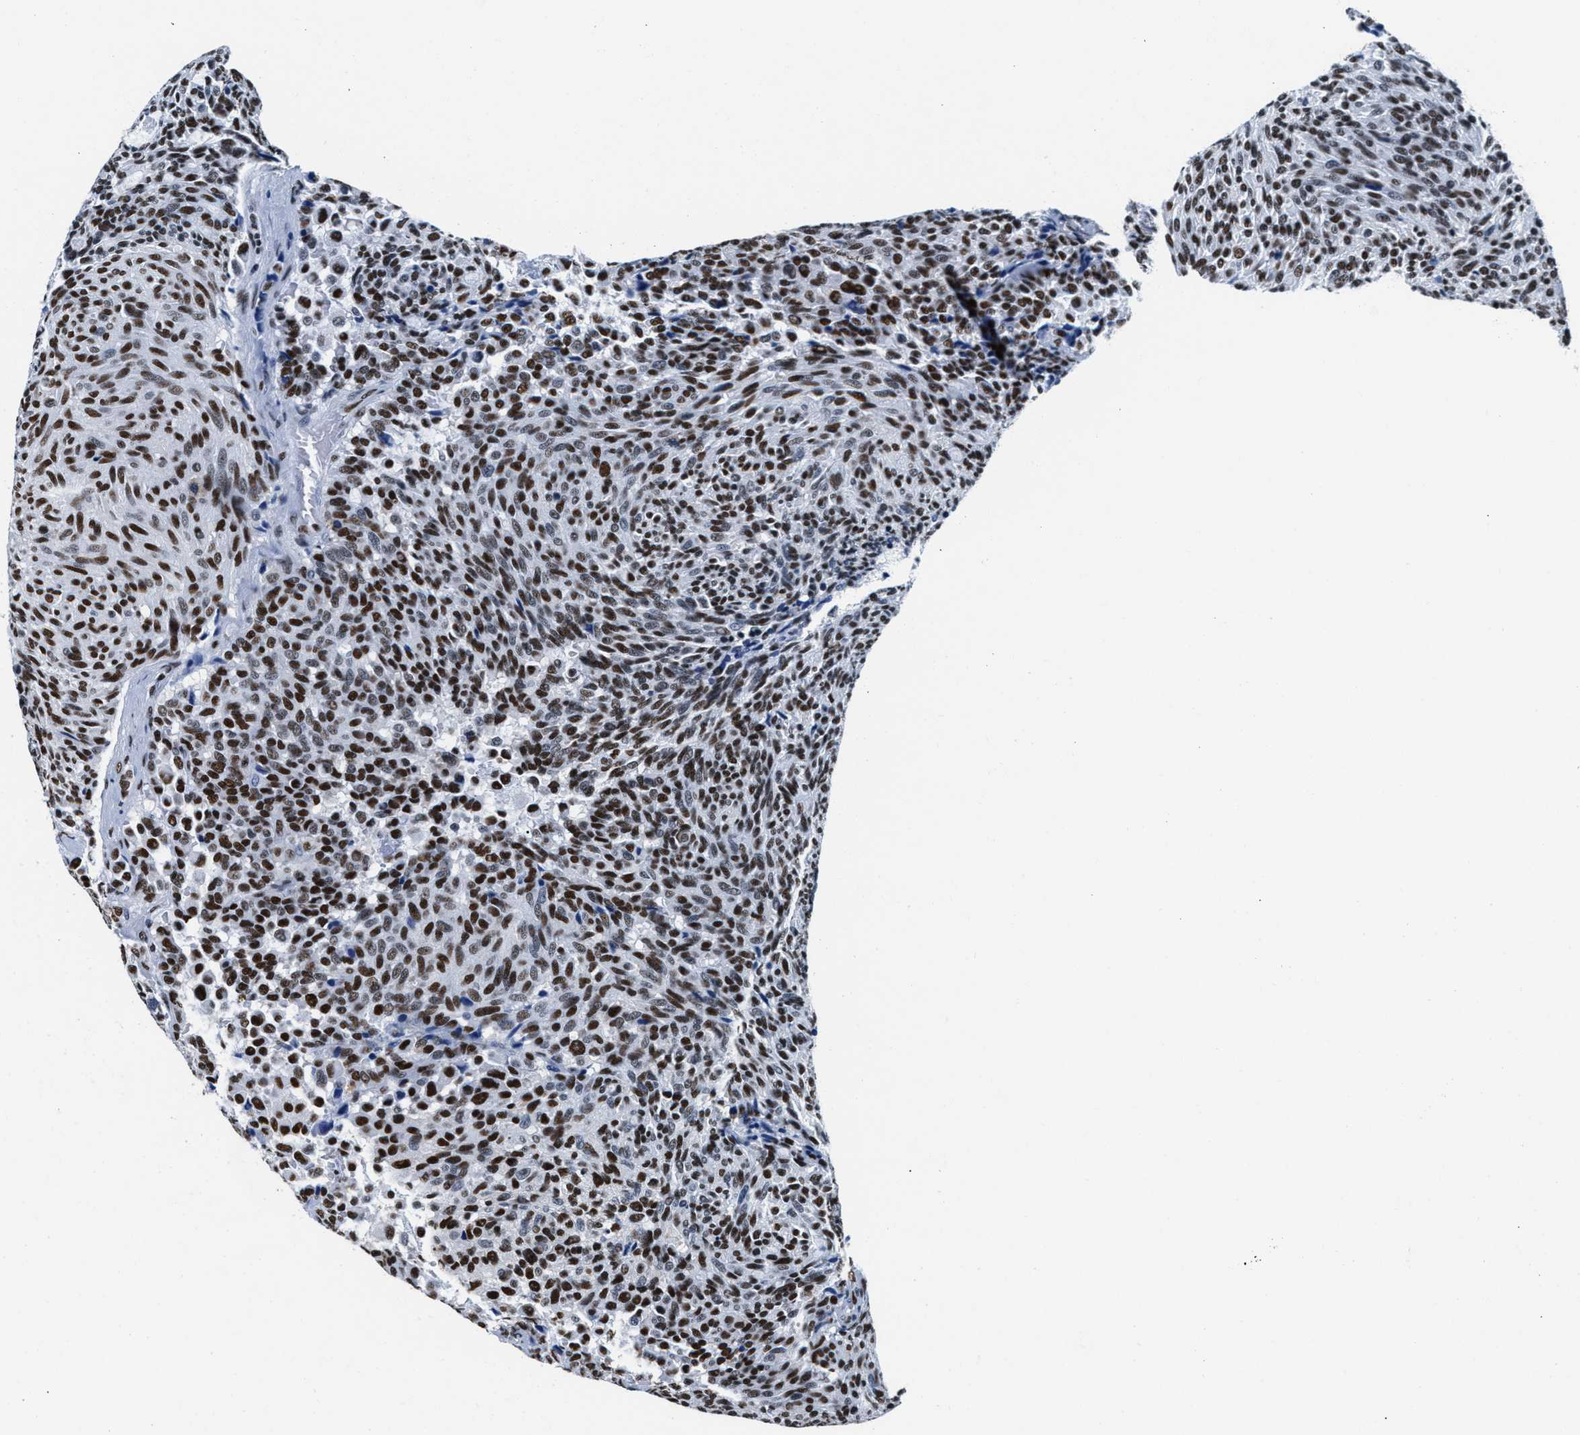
{"staining": {"intensity": "strong", "quantity": ">75%", "location": "nuclear"}, "tissue": "carcinoid", "cell_type": "Tumor cells", "image_type": "cancer", "snomed": [{"axis": "morphology", "description": "Carcinoid, malignant, NOS"}, {"axis": "topography", "description": "Pancreas"}], "caption": "Immunohistochemical staining of carcinoid exhibits strong nuclear protein staining in about >75% of tumor cells.", "gene": "RAD50", "patient": {"sex": "female", "age": 54}}